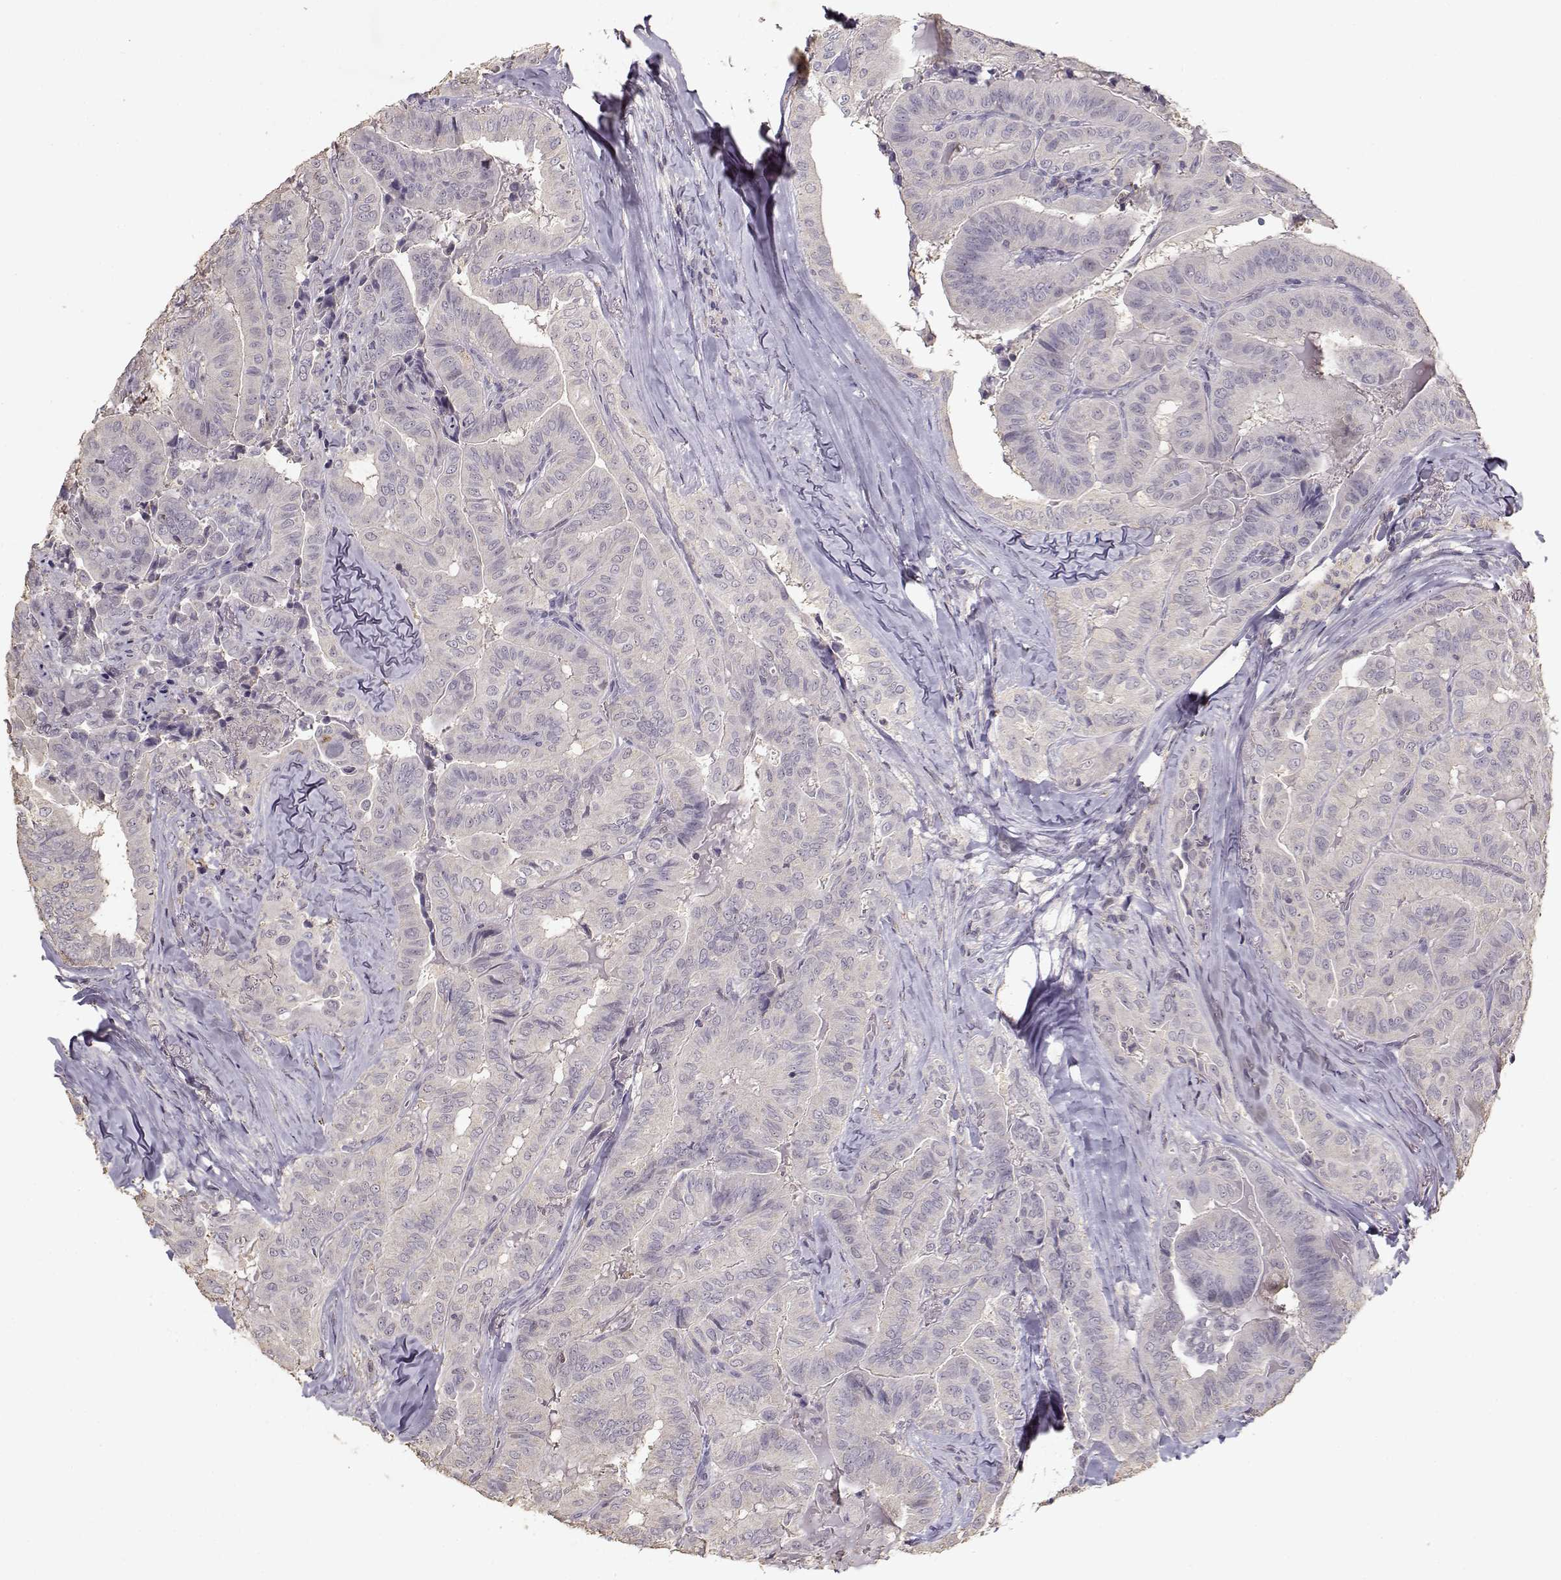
{"staining": {"intensity": "negative", "quantity": "none", "location": "none"}, "tissue": "thyroid cancer", "cell_type": "Tumor cells", "image_type": "cancer", "snomed": [{"axis": "morphology", "description": "Papillary adenocarcinoma, NOS"}, {"axis": "topography", "description": "Thyroid gland"}], "caption": "Human papillary adenocarcinoma (thyroid) stained for a protein using IHC reveals no staining in tumor cells.", "gene": "UROC1", "patient": {"sex": "female", "age": 68}}